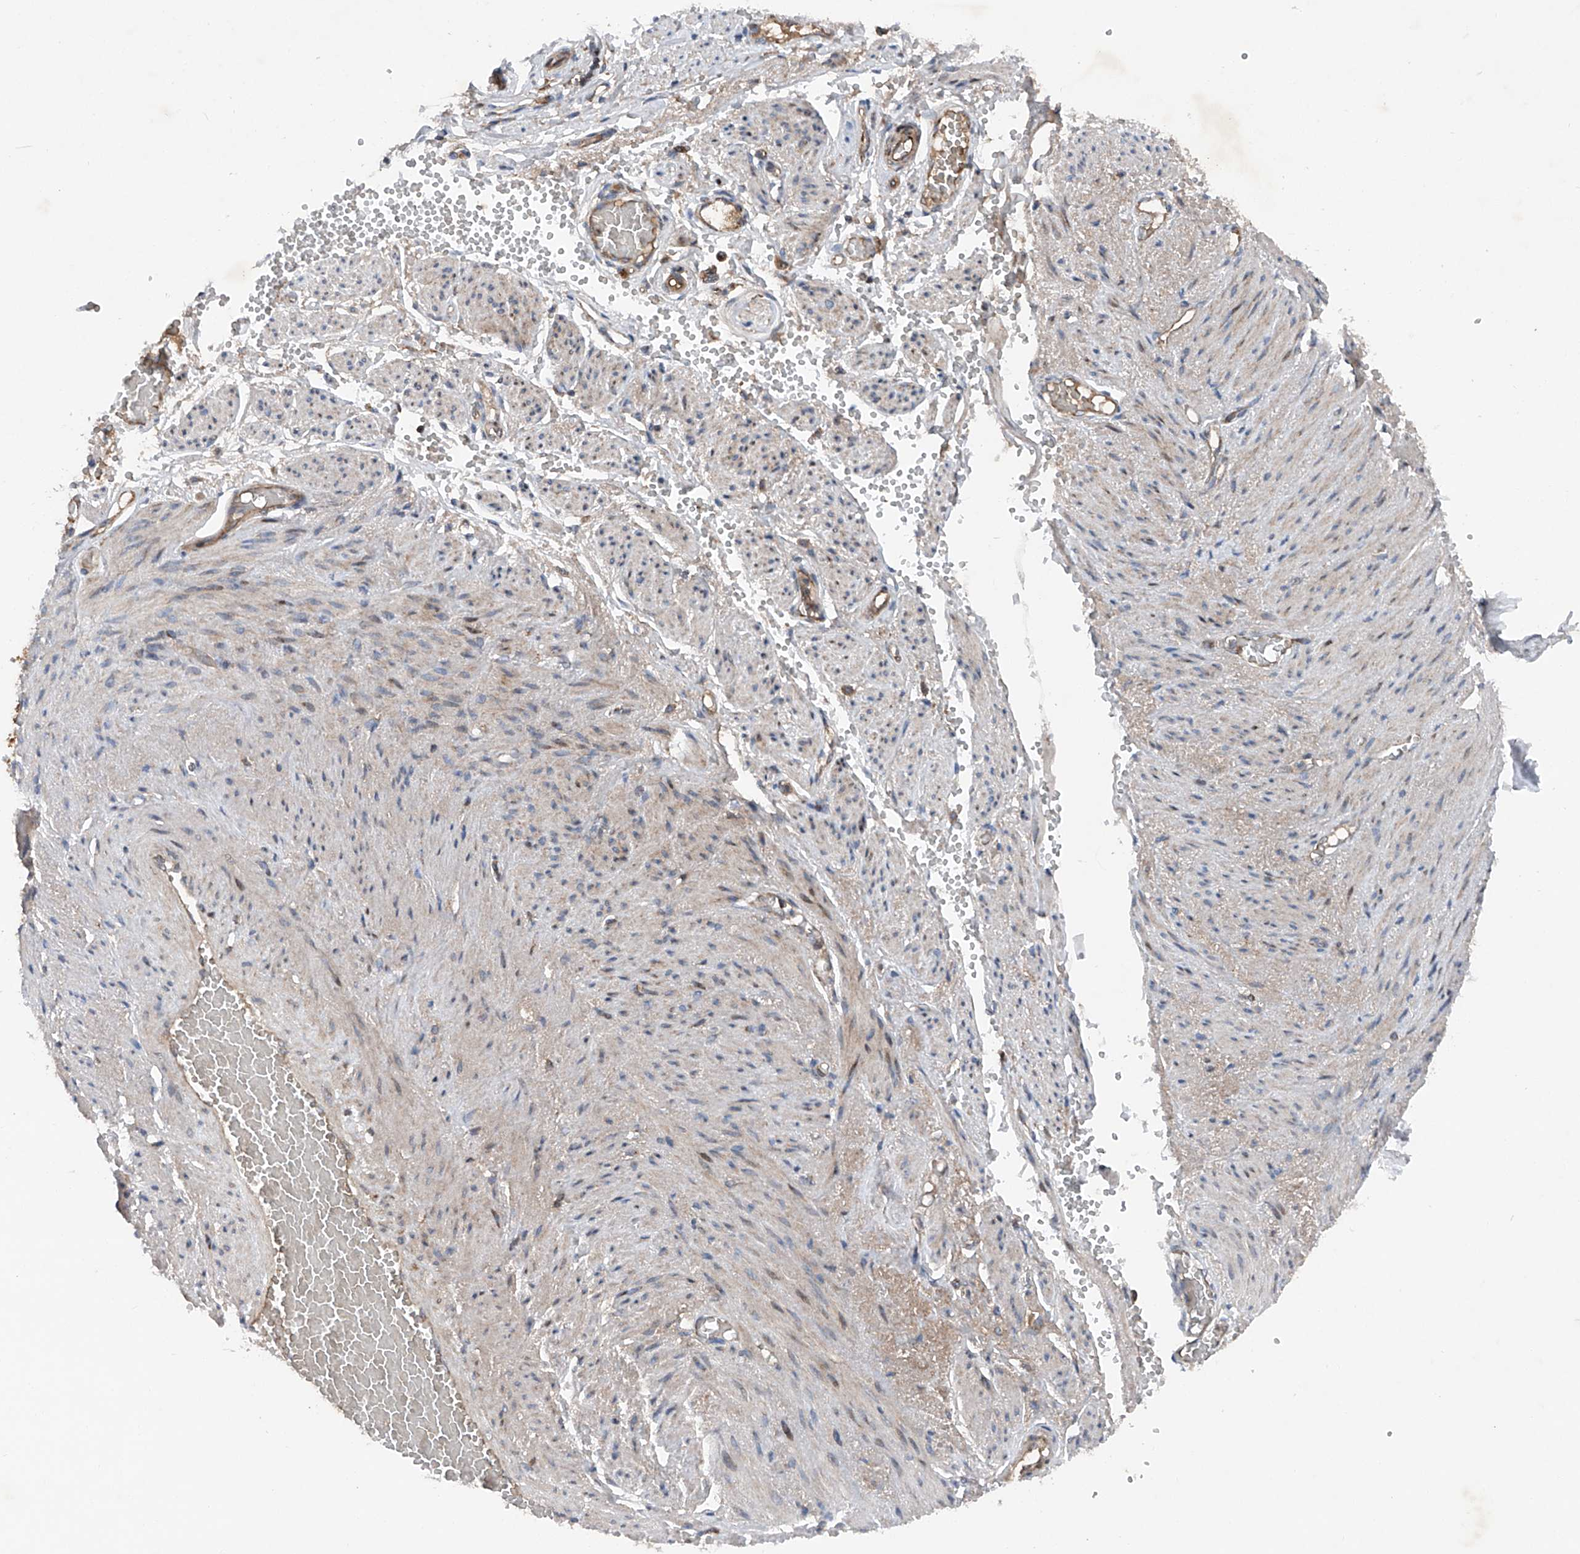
{"staining": {"intensity": "weak", "quantity": ">75%", "location": "cytoplasmic/membranous"}, "tissue": "adipose tissue", "cell_type": "Adipocytes", "image_type": "normal", "snomed": [{"axis": "morphology", "description": "Normal tissue, NOS"}, {"axis": "topography", "description": "Smooth muscle"}, {"axis": "topography", "description": "Peripheral nerve tissue"}], "caption": "This histopathology image demonstrates immunohistochemistry (IHC) staining of benign adipose tissue, with low weak cytoplasmic/membranous staining in about >75% of adipocytes.", "gene": "DAD1", "patient": {"sex": "female", "age": 39}}